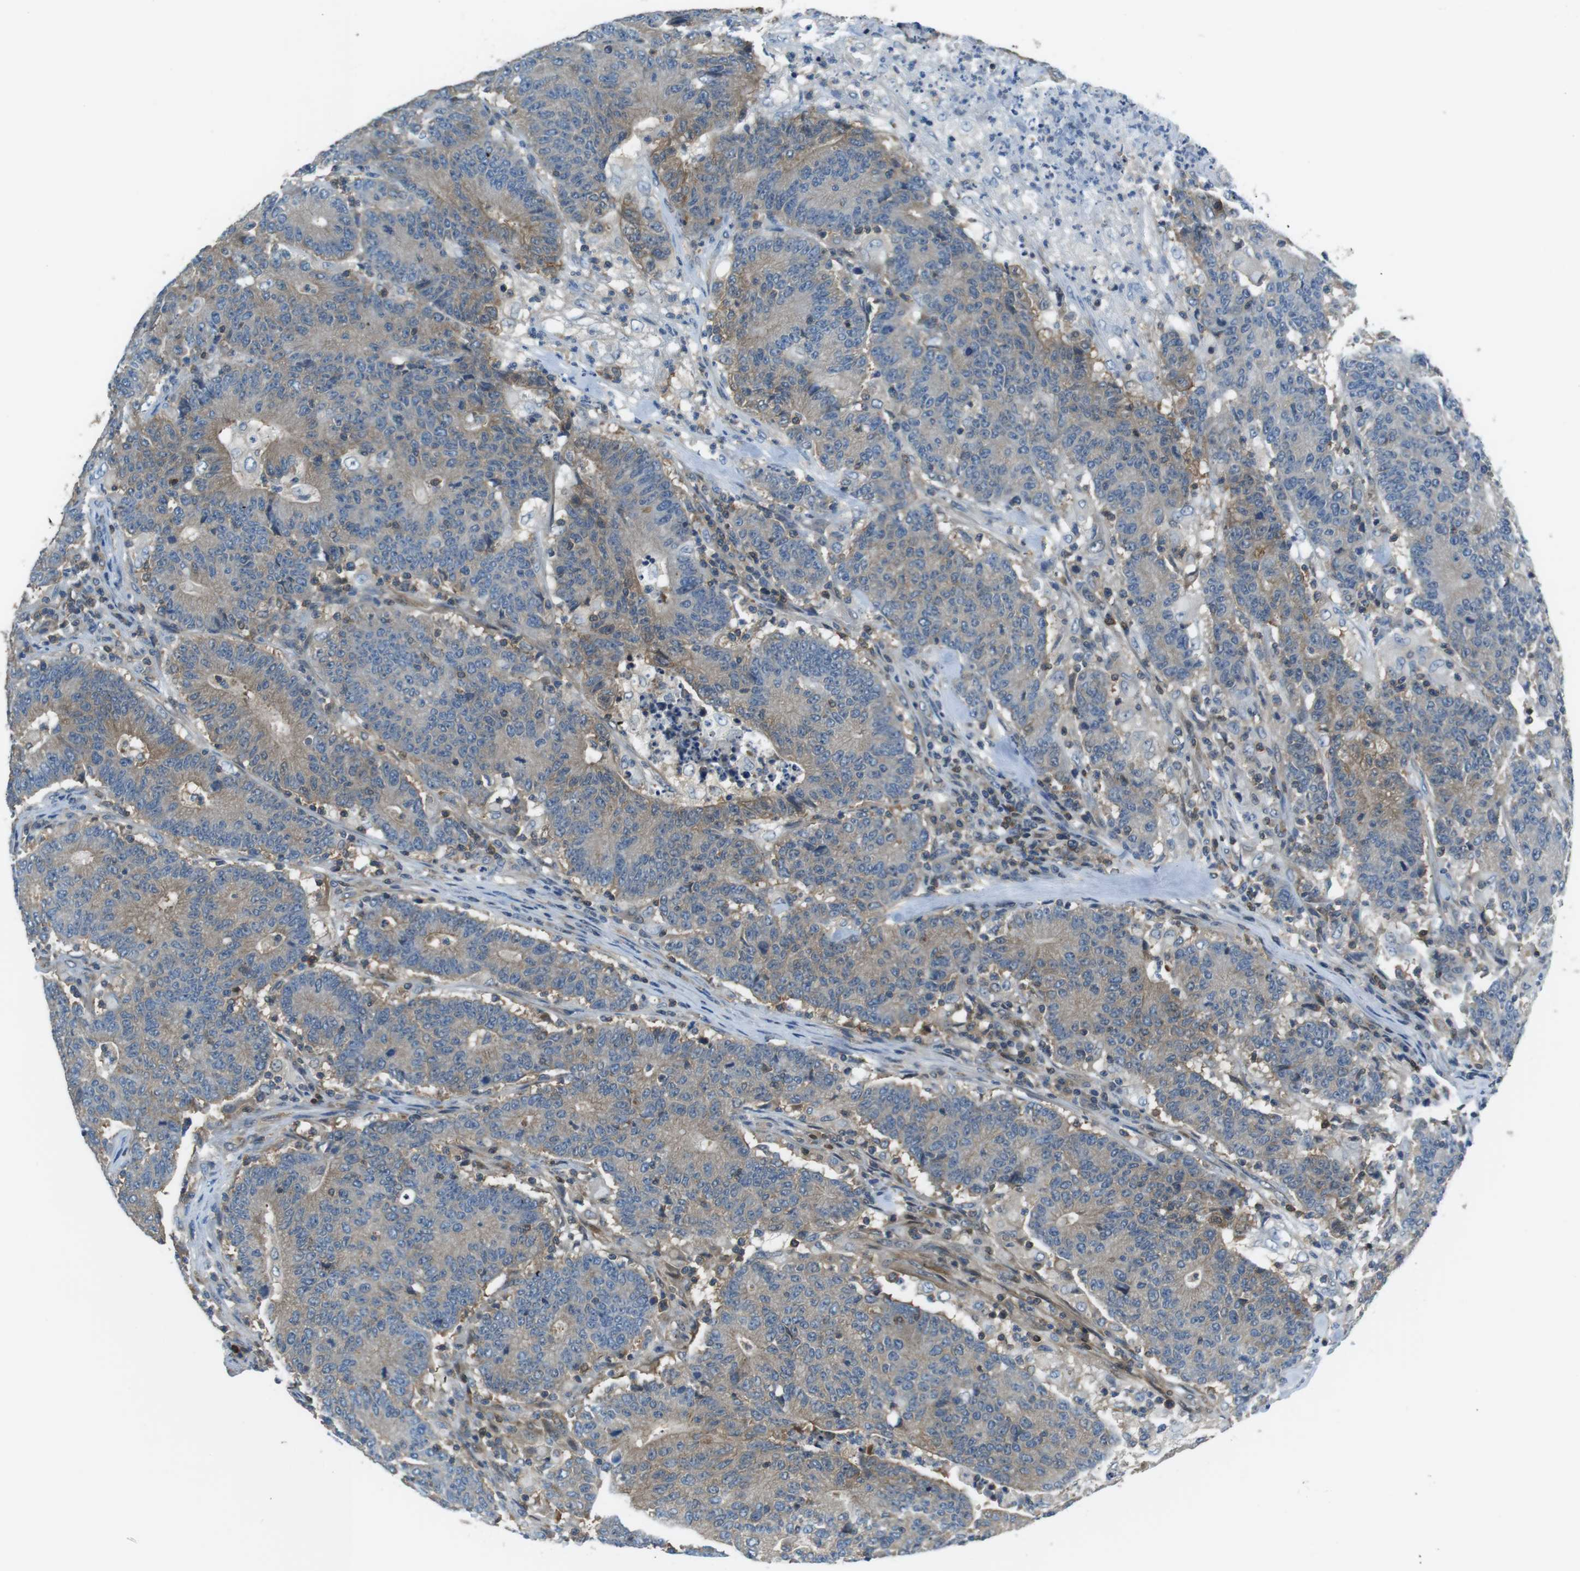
{"staining": {"intensity": "weak", "quantity": ">75%", "location": "cytoplasmic/membranous"}, "tissue": "colorectal cancer", "cell_type": "Tumor cells", "image_type": "cancer", "snomed": [{"axis": "morphology", "description": "Normal tissue, NOS"}, {"axis": "morphology", "description": "Adenocarcinoma, NOS"}, {"axis": "topography", "description": "Colon"}], "caption": "This histopathology image exhibits immunohistochemistry staining of adenocarcinoma (colorectal), with low weak cytoplasmic/membranous staining in approximately >75% of tumor cells.", "gene": "TES", "patient": {"sex": "female", "age": 75}}